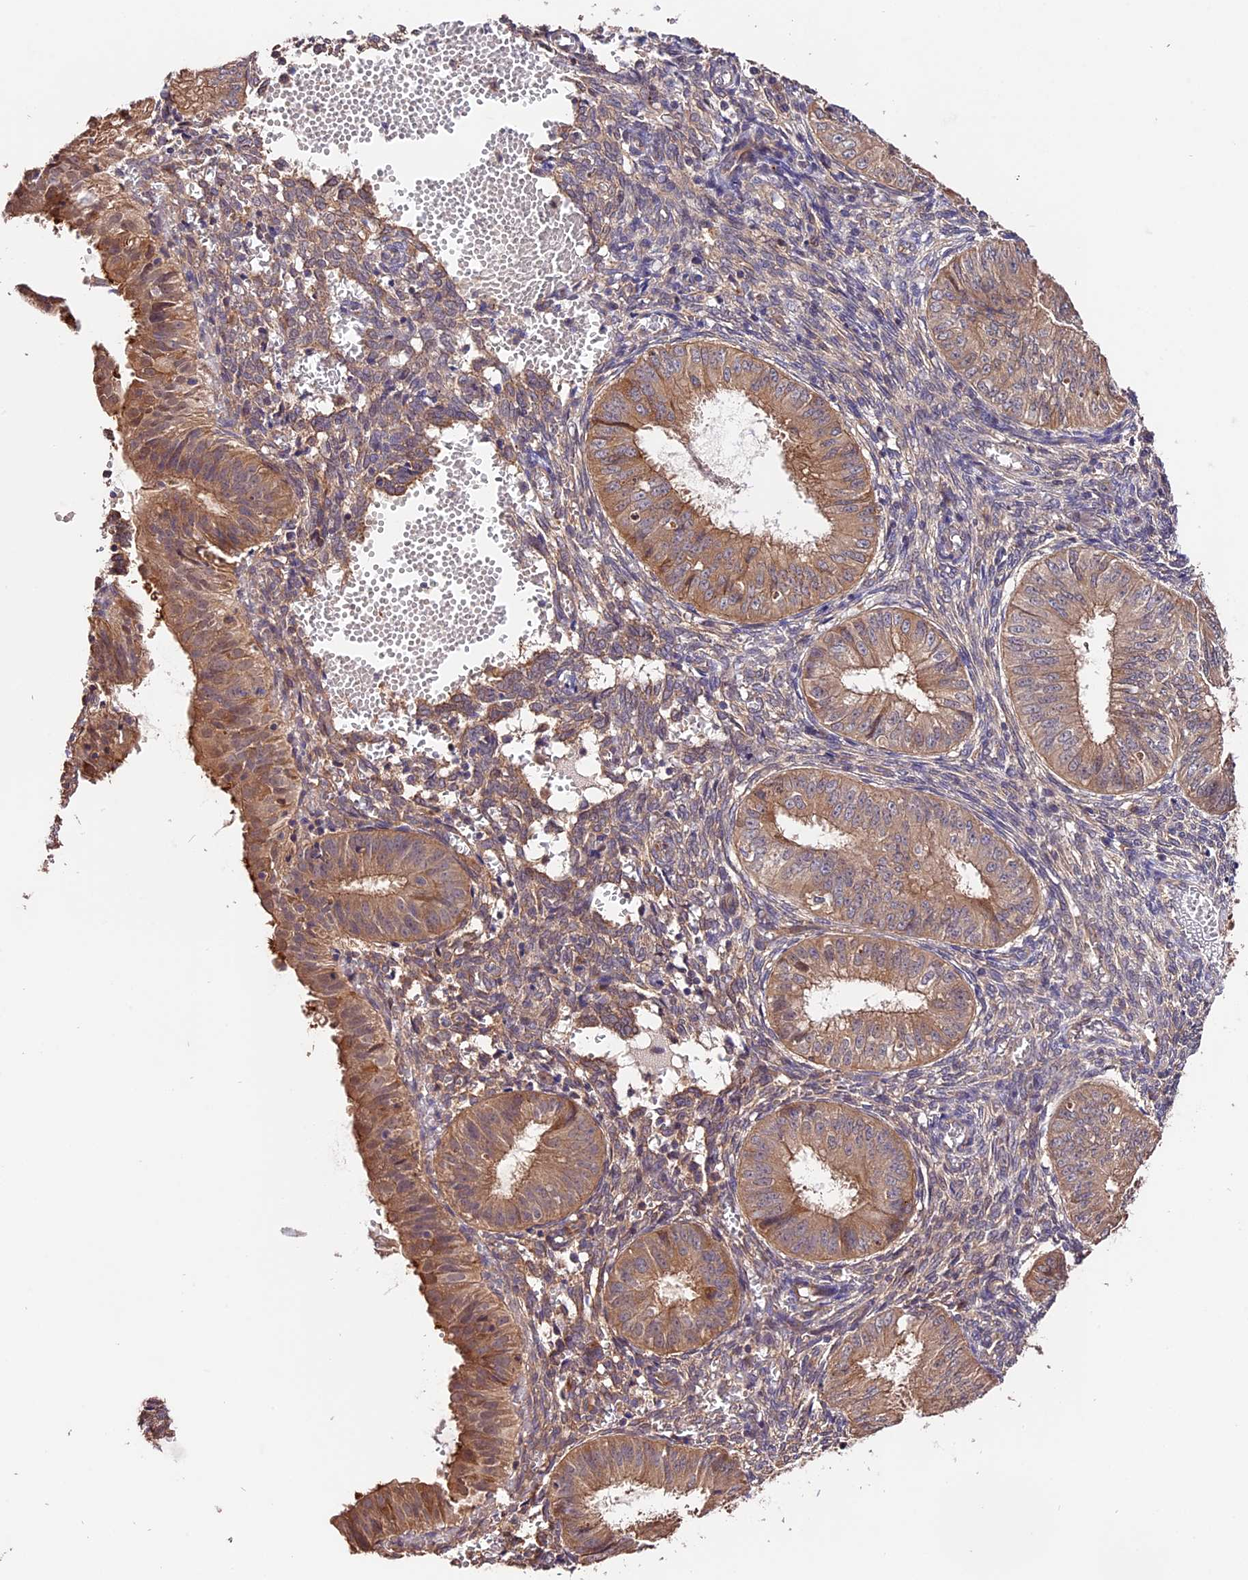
{"staining": {"intensity": "moderate", "quantity": ">75%", "location": "cytoplasmic/membranous"}, "tissue": "endometrial cancer", "cell_type": "Tumor cells", "image_type": "cancer", "snomed": [{"axis": "morphology", "description": "Normal tissue, NOS"}, {"axis": "morphology", "description": "Adenocarcinoma, NOS"}, {"axis": "topography", "description": "Endometrium"}], "caption": "A brown stain highlights moderate cytoplasmic/membranous expression of a protein in human adenocarcinoma (endometrial) tumor cells. (Stains: DAB in brown, nuclei in blue, Microscopy: brightfield microscopy at high magnification).", "gene": "CES3", "patient": {"sex": "female", "age": 53}}